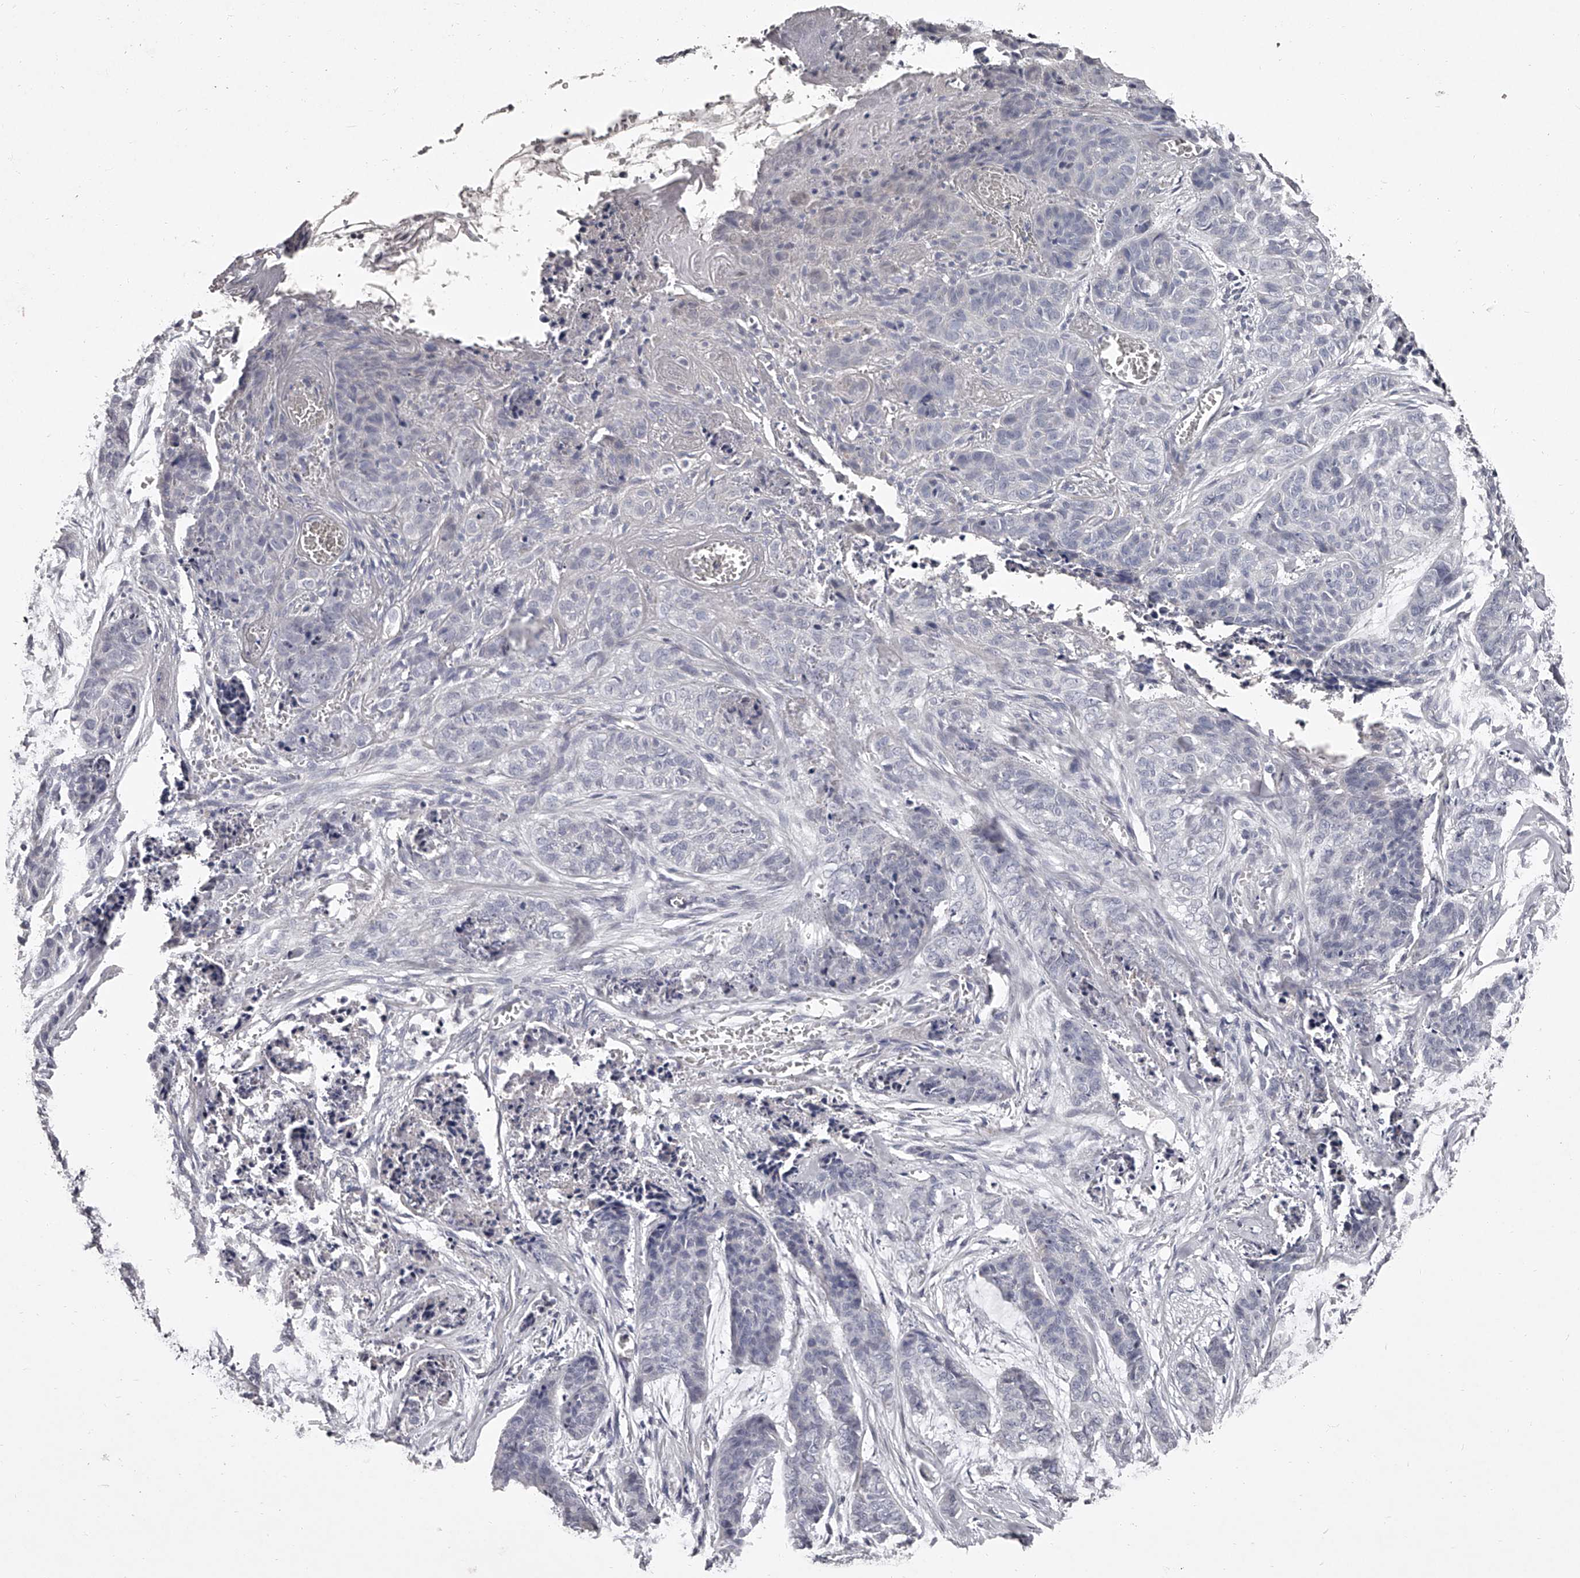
{"staining": {"intensity": "negative", "quantity": "none", "location": "none"}, "tissue": "skin cancer", "cell_type": "Tumor cells", "image_type": "cancer", "snomed": [{"axis": "morphology", "description": "Basal cell carcinoma"}, {"axis": "topography", "description": "Skin"}], "caption": "This is a image of immunohistochemistry (IHC) staining of skin cancer (basal cell carcinoma), which shows no positivity in tumor cells.", "gene": "NT5DC1", "patient": {"sex": "female", "age": 64}}